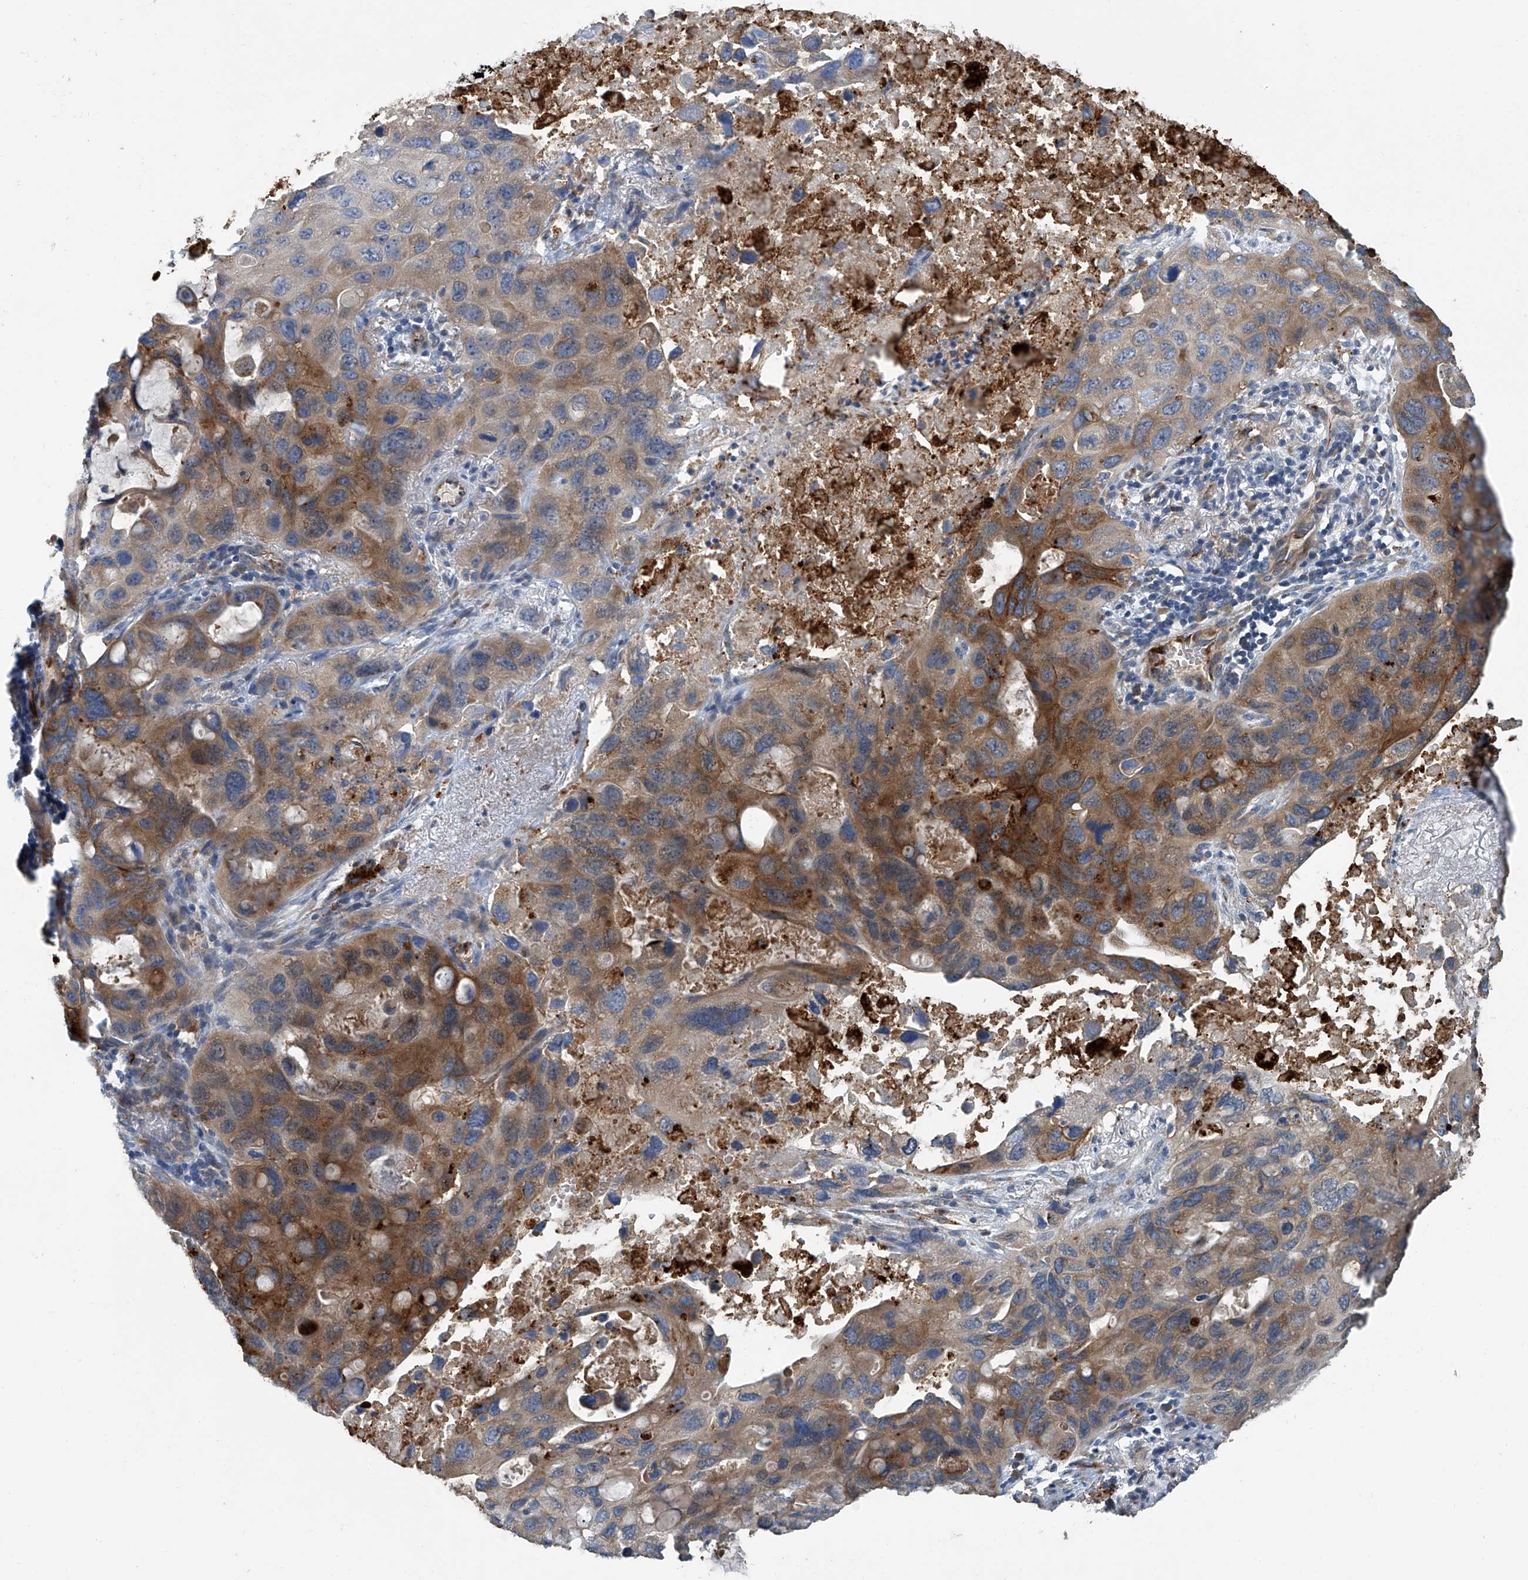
{"staining": {"intensity": "moderate", "quantity": ">75%", "location": "cytoplasmic/membranous"}, "tissue": "lung cancer", "cell_type": "Tumor cells", "image_type": "cancer", "snomed": [{"axis": "morphology", "description": "Squamous cell carcinoma, NOS"}, {"axis": "topography", "description": "Lung"}], "caption": "High-power microscopy captured an IHC micrograph of lung cancer (squamous cell carcinoma), revealing moderate cytoplasmic/membranous staining in approximately >75% of tumor cells.", "gene": "FAM167A", "patient": {"sex": "female", "age": 73}}